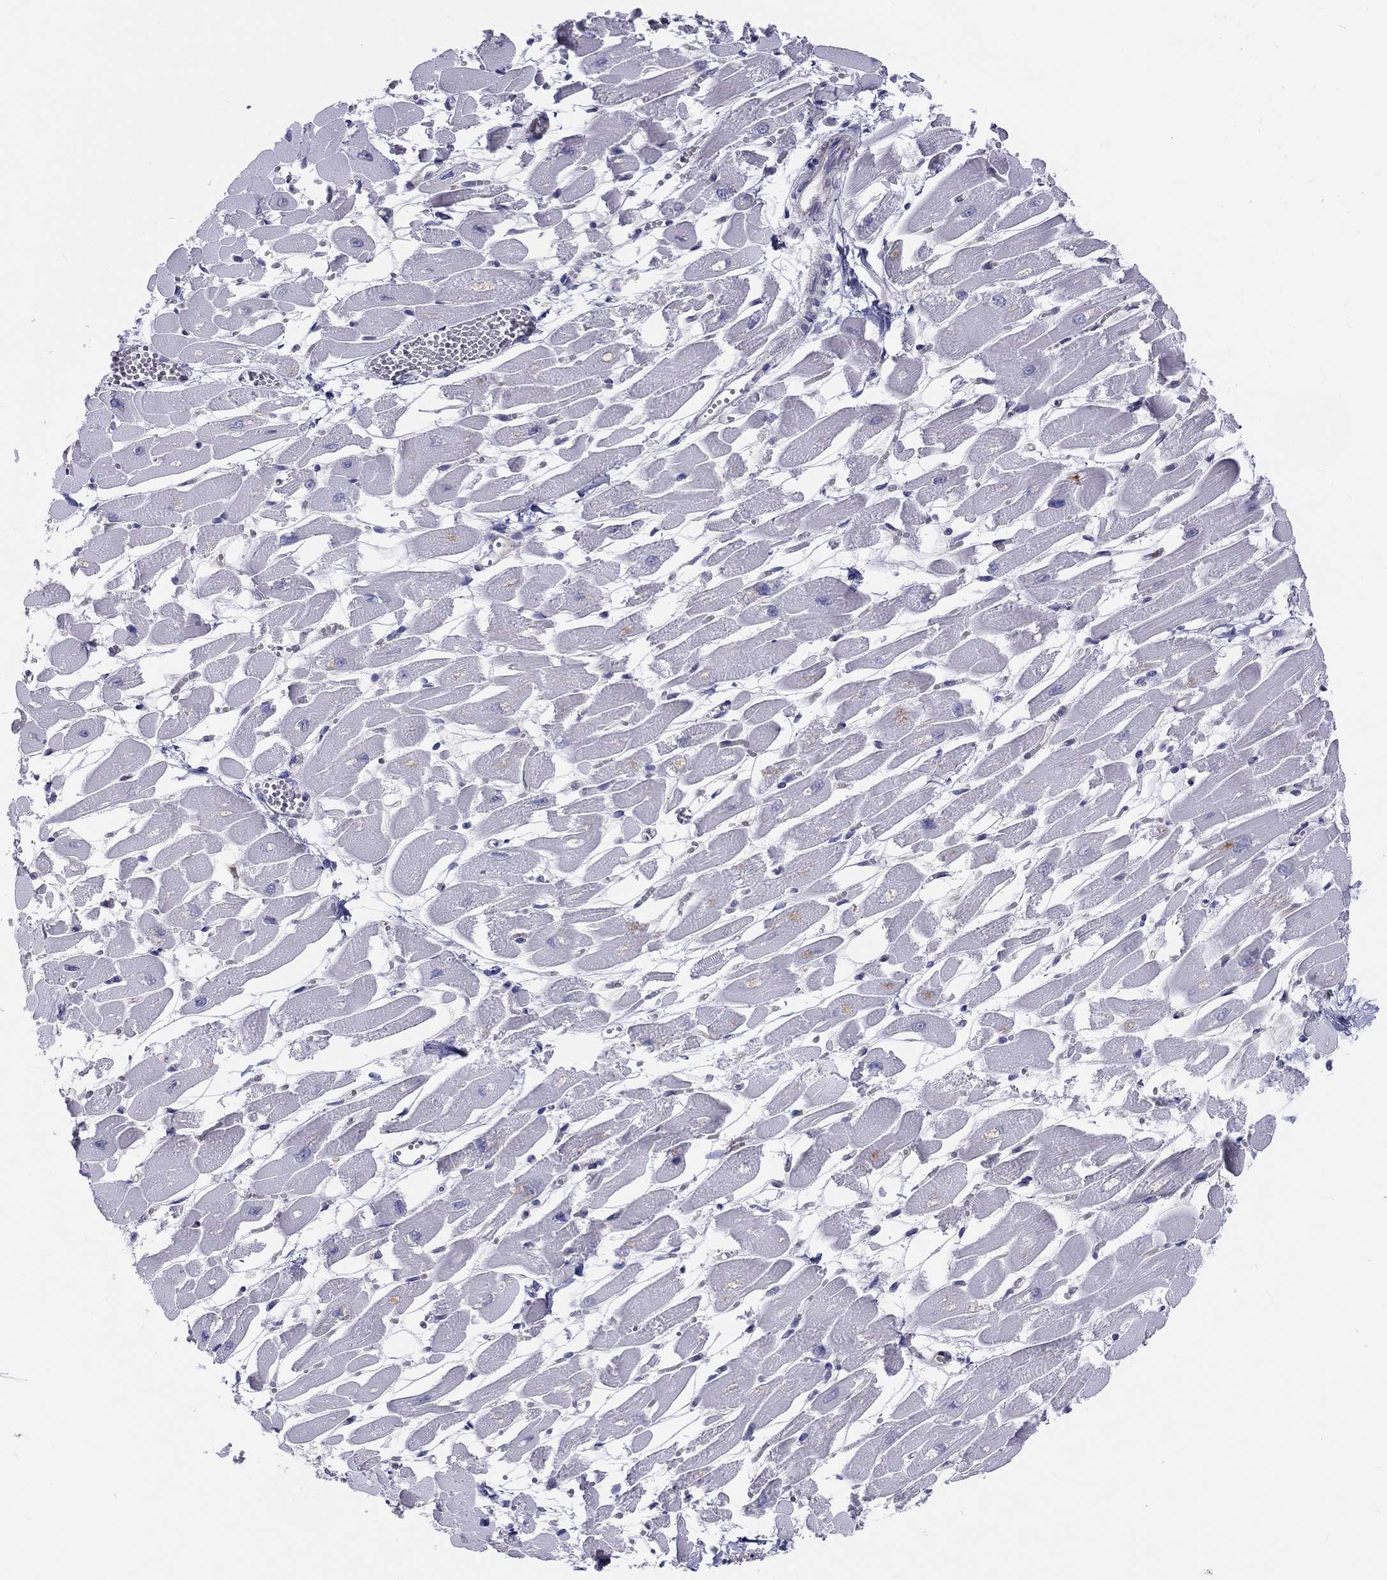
{"staining": {"intensity": "negative", "quantity": "none", "location": "none"}, "tissue": "heart muscle", "cell_type": "Cardiomyocytes", "image_type": "normal", "snomed": [{"axis": "morphology", "description": "Normal tissue, NOS"}, {"axis": "topography", "description": "Heart"}], "caption": "The photomicrograph demonstrates no significant positivity in cardiomyocytes of heart muscle. Nuclei are stained in blue.", "gene": "ABCG4", "patient": {"sex": "female", "age": 52}}